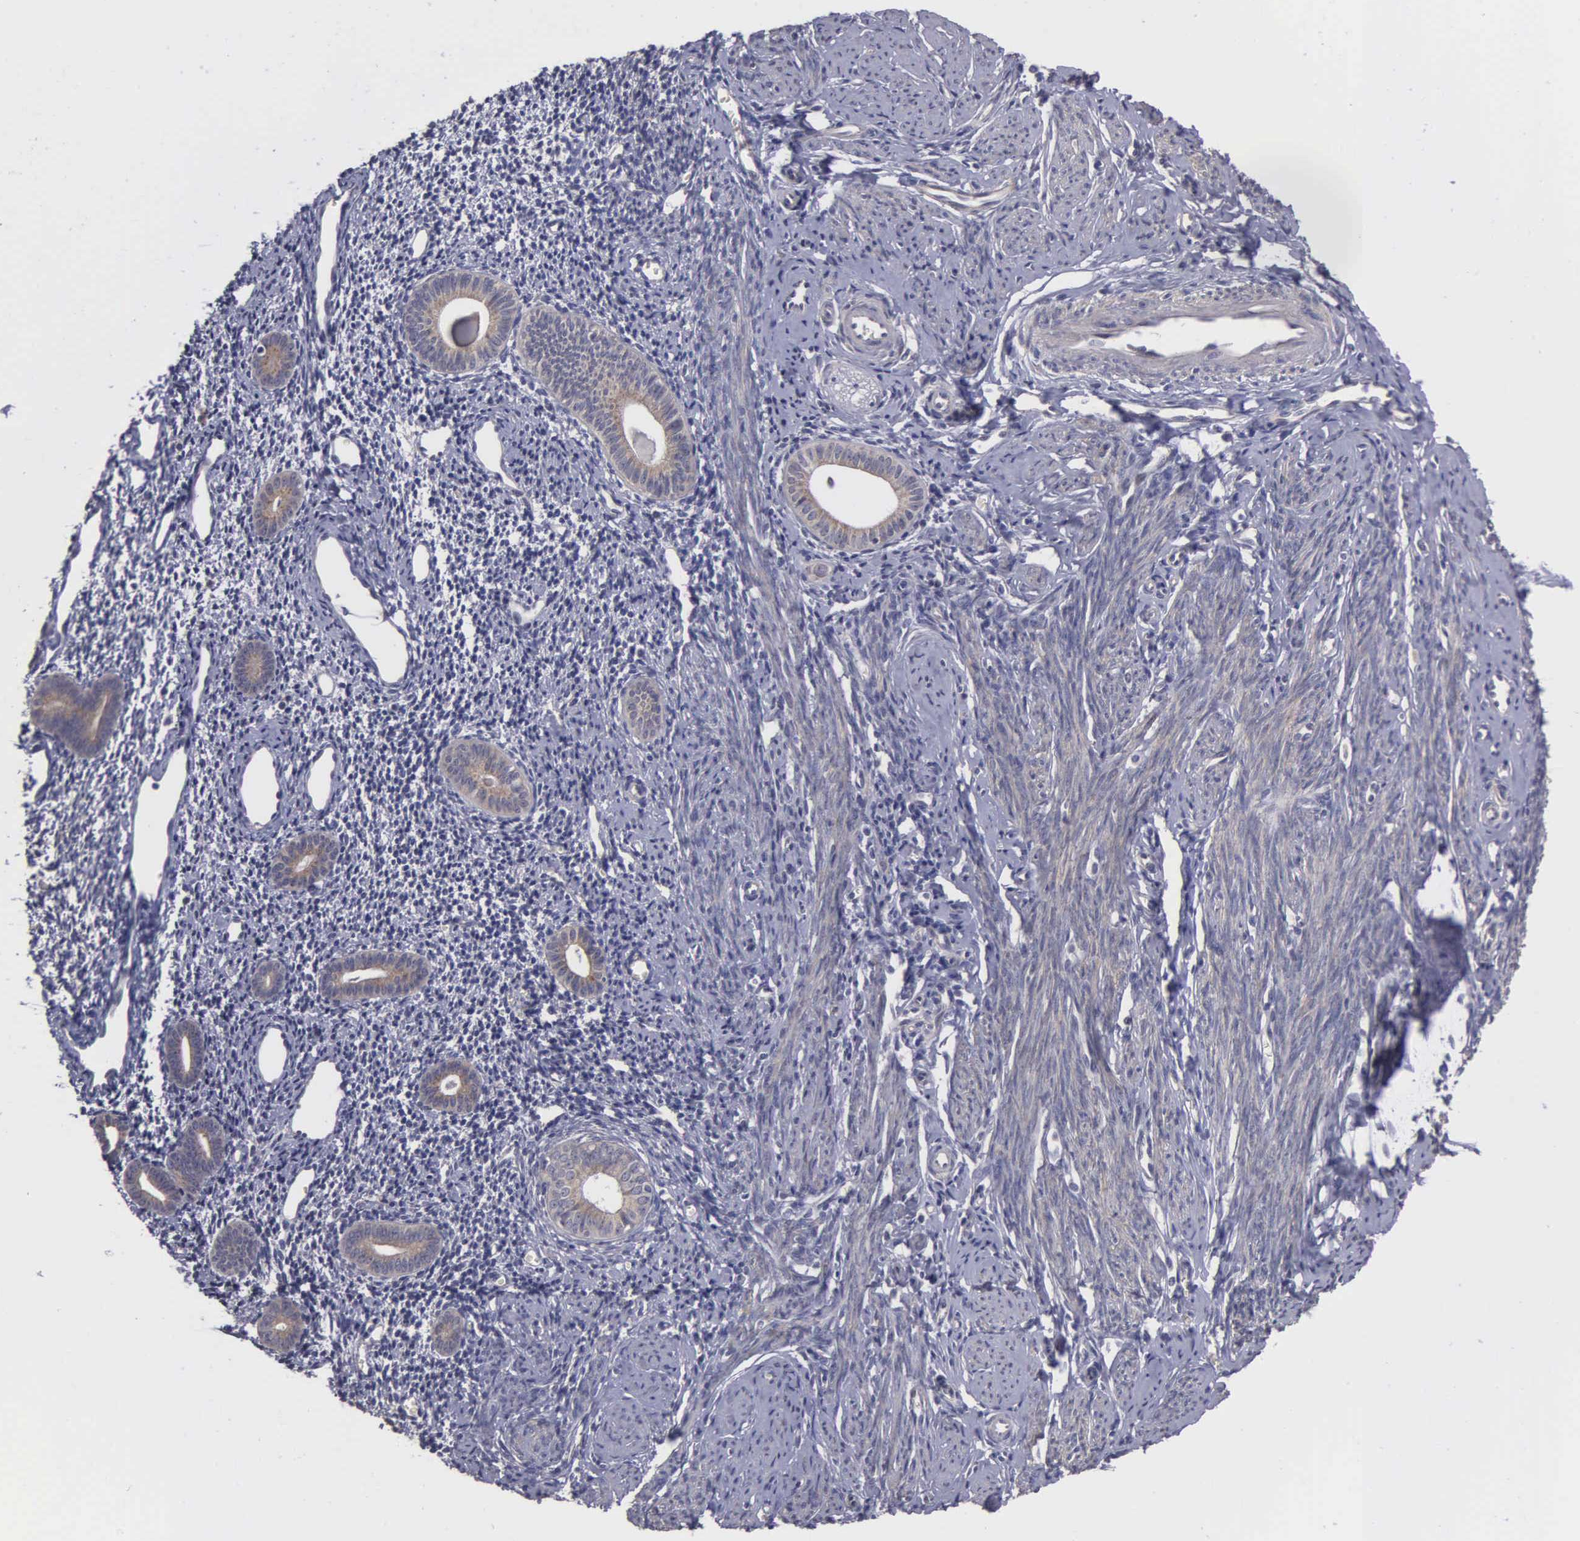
{"staining": {"intensity": "negative", "quantity": "none", "location": "none"}, "tissue": "endometrium", "cell_type": "Cells in endometrial stroma", "image_type": "normal", "snomed": [{"axis": "morphology", "description": "Normal tissue, NOS"}, {"axis": "morphology", "description": "Neoplasm, benign, NOS"}, {"axis": "topography", "description": "Uterus"}], "caption": "This is an IHC micrograph of unremarkable human endometrium. There is no positivity in cells in endometrial stroma.", "gene": "RTL10", "patient": {"sex": "female", "age": 55}}